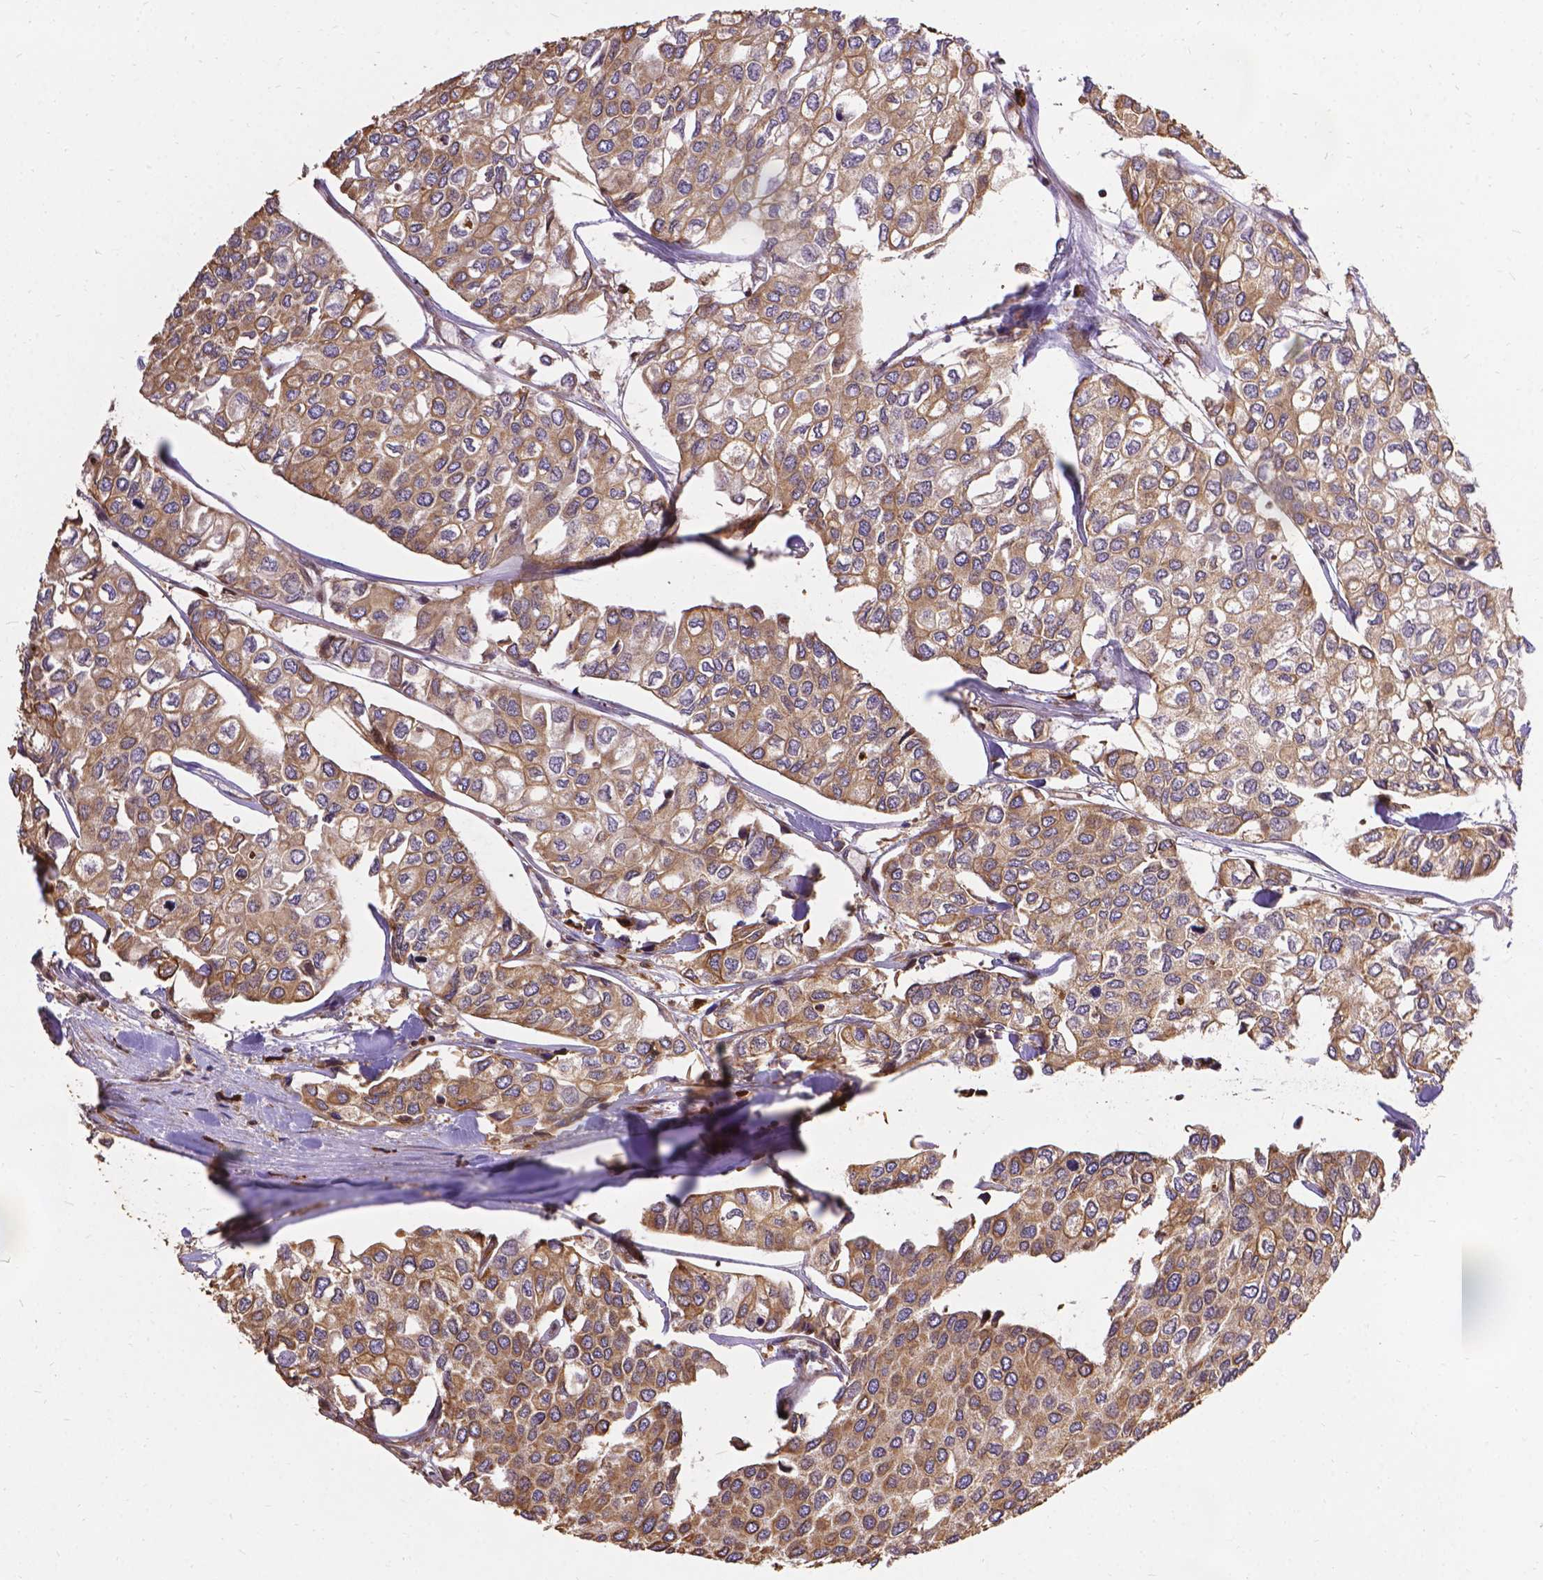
{"staining": {"intensity": "weak", "quantity": ">75%", "location": "cytoplasmic/membranous"}, "tissue": "urothelial cancer", "cell_type": "Tumor cells", "image_type": "cancer", "snomed": [{"axis": "morphology", "description": "Urothelial carcinoma, High grade"}, {"axis": "topography", "description": "Urinary bladder"}], "caption": "A brown stain labels weak cytoplasmic/membranous staining of a protein in human urothelial carcinoma (high-grade) tumor cells. (Stains: DAB in brown, nuclei in blue, Microscopy: brightfield microscopy at high magnification).", "gene": "DENND6A", "patient": {"sex": "male", "age": 73}}